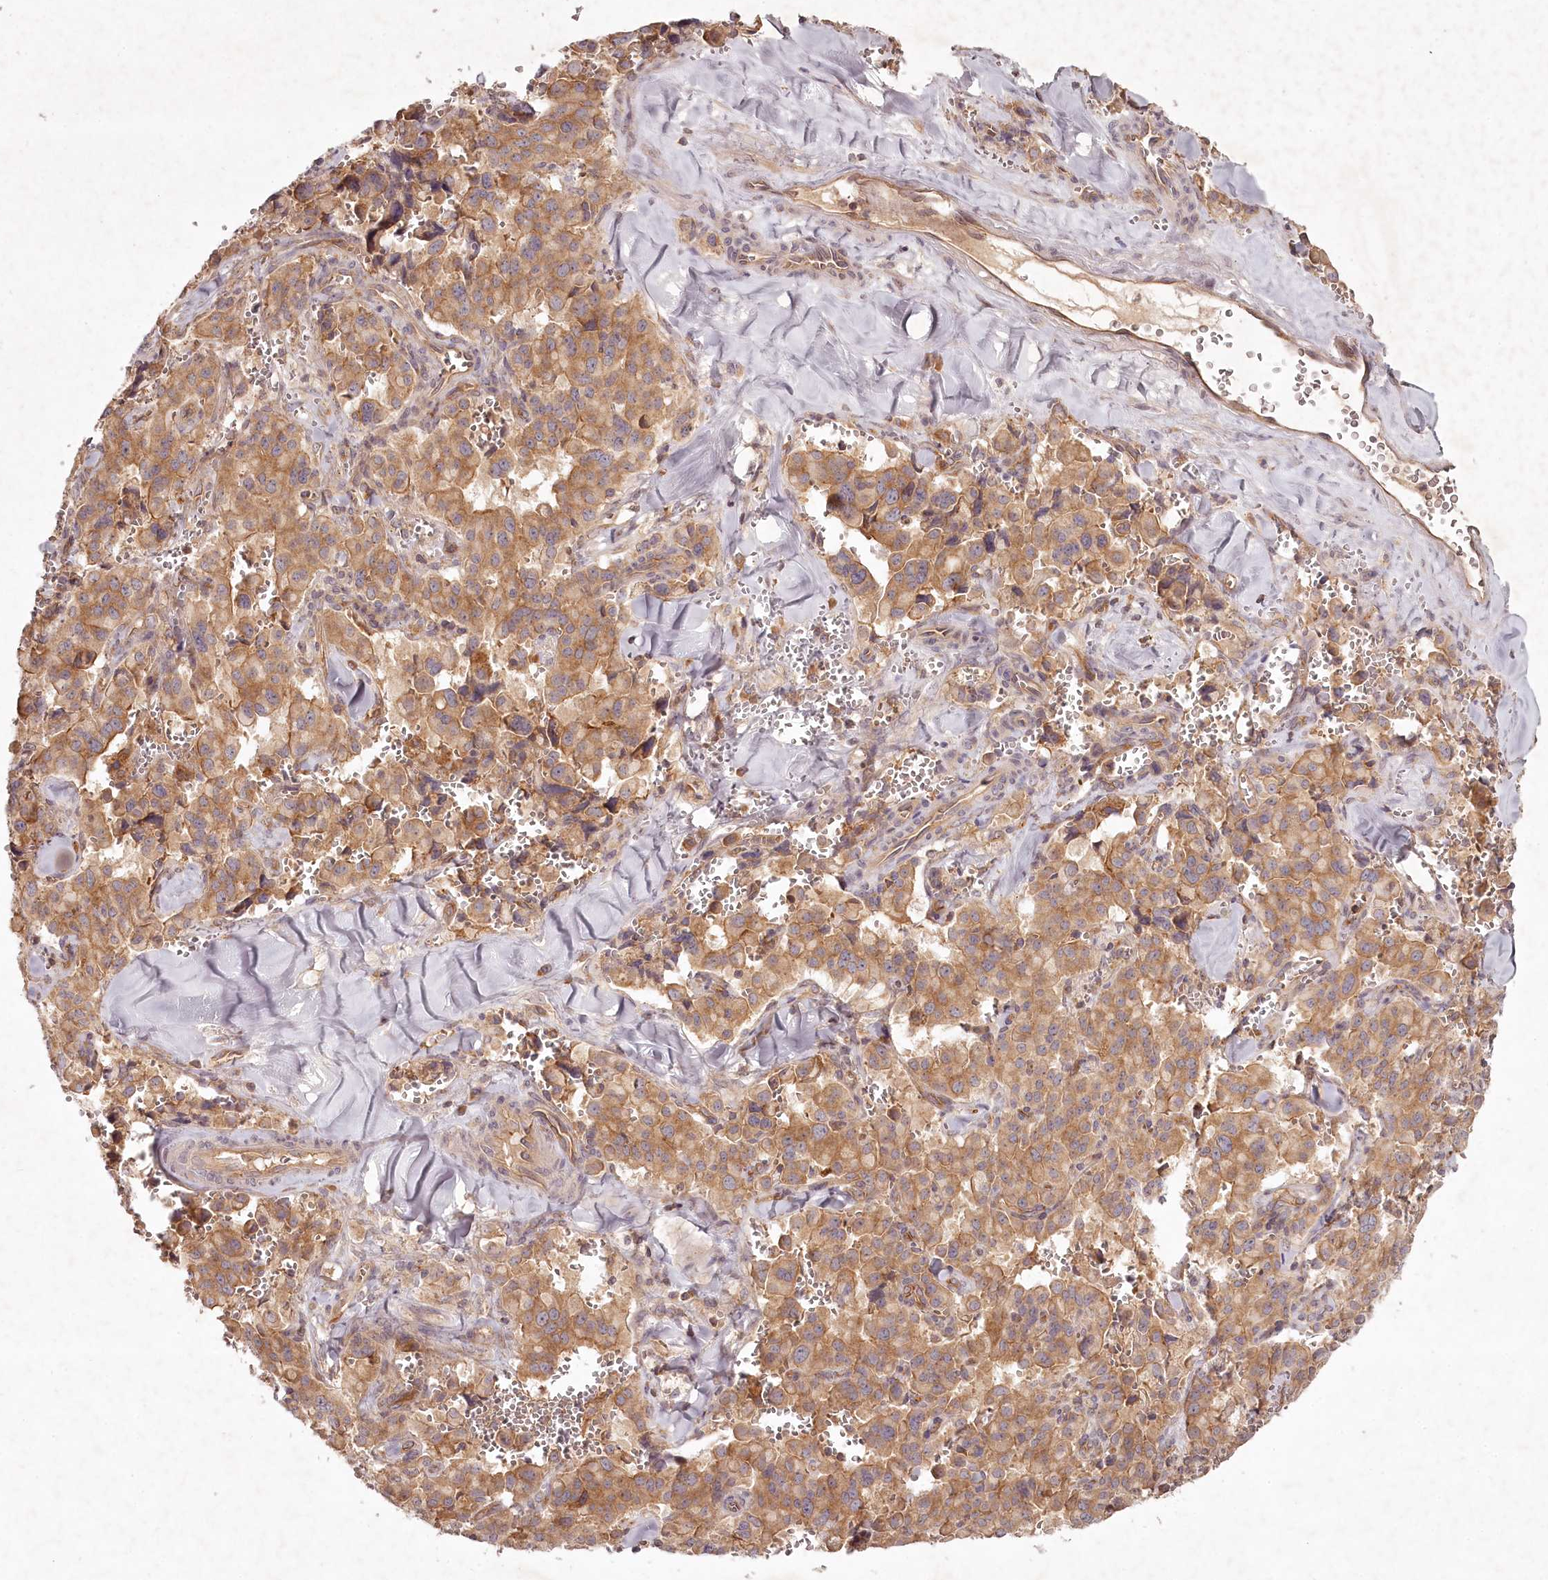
{"staining": {"intensity": "moderate", "quantity": ">75%", "location": "cytoplasmic/membranous"}, "tissue": "pancreatic cancer", "cell_type": "Tumor cells", "image_type": "cancer", "snomed": [{"axis": "morphology", "description": "Adenocarcinoma, NOS"}, {"axis": "topography", "description": "Pancreas"}], "caption": "Pancreatic cancer (adenocarcinoma) was stained to show a protein in brown. There is medium levels of moderate cytoplasmic/membranous positivity in about >75% of tumor cells. (brown staining indicates protein expression, while blue staining denotes nuclei).", "gene": "TMIE", "patient": {"sex": "male", "age": 65}}